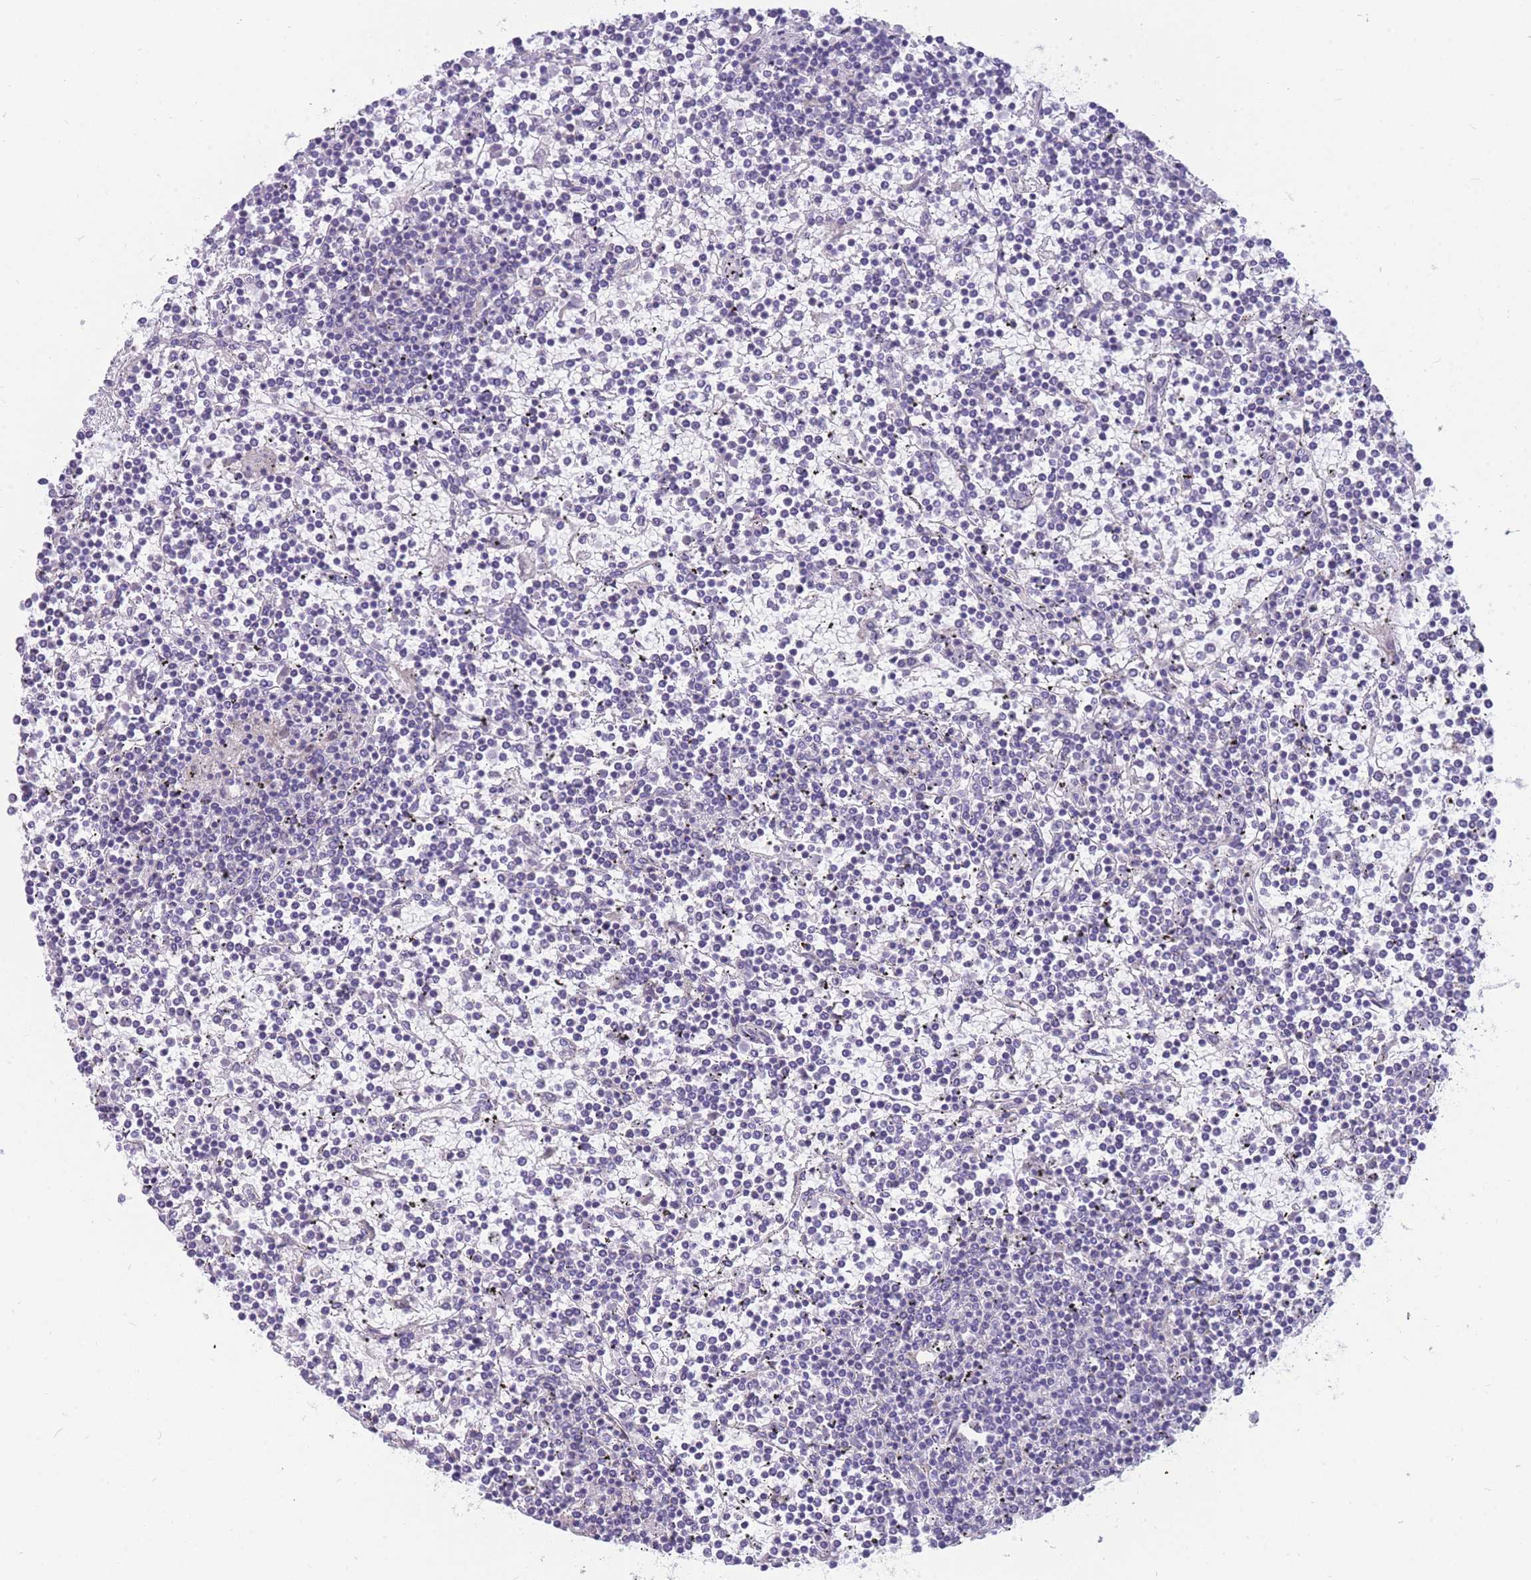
{"staining": {"intensity": "negative", "quantity": "none", "location": "none"}, "tissue": "lymphoma", "cell_type": "Tumor cells", "image_type": "cancer", "snomed": [{"axis": "morphology", "description": "Malignant lymphoma, non-Hodgkin's type, Low grade"}, {"axis": "topography", "description": "Spleen"}], "caption": "Immunohistochemistry (IHC) of low-grade malignant lymphoma, non-Hodgkin's type exhibits no staining in tumor cells.", "gene": "DHRS11", "patient": {"sex": "female", "age": 19}}